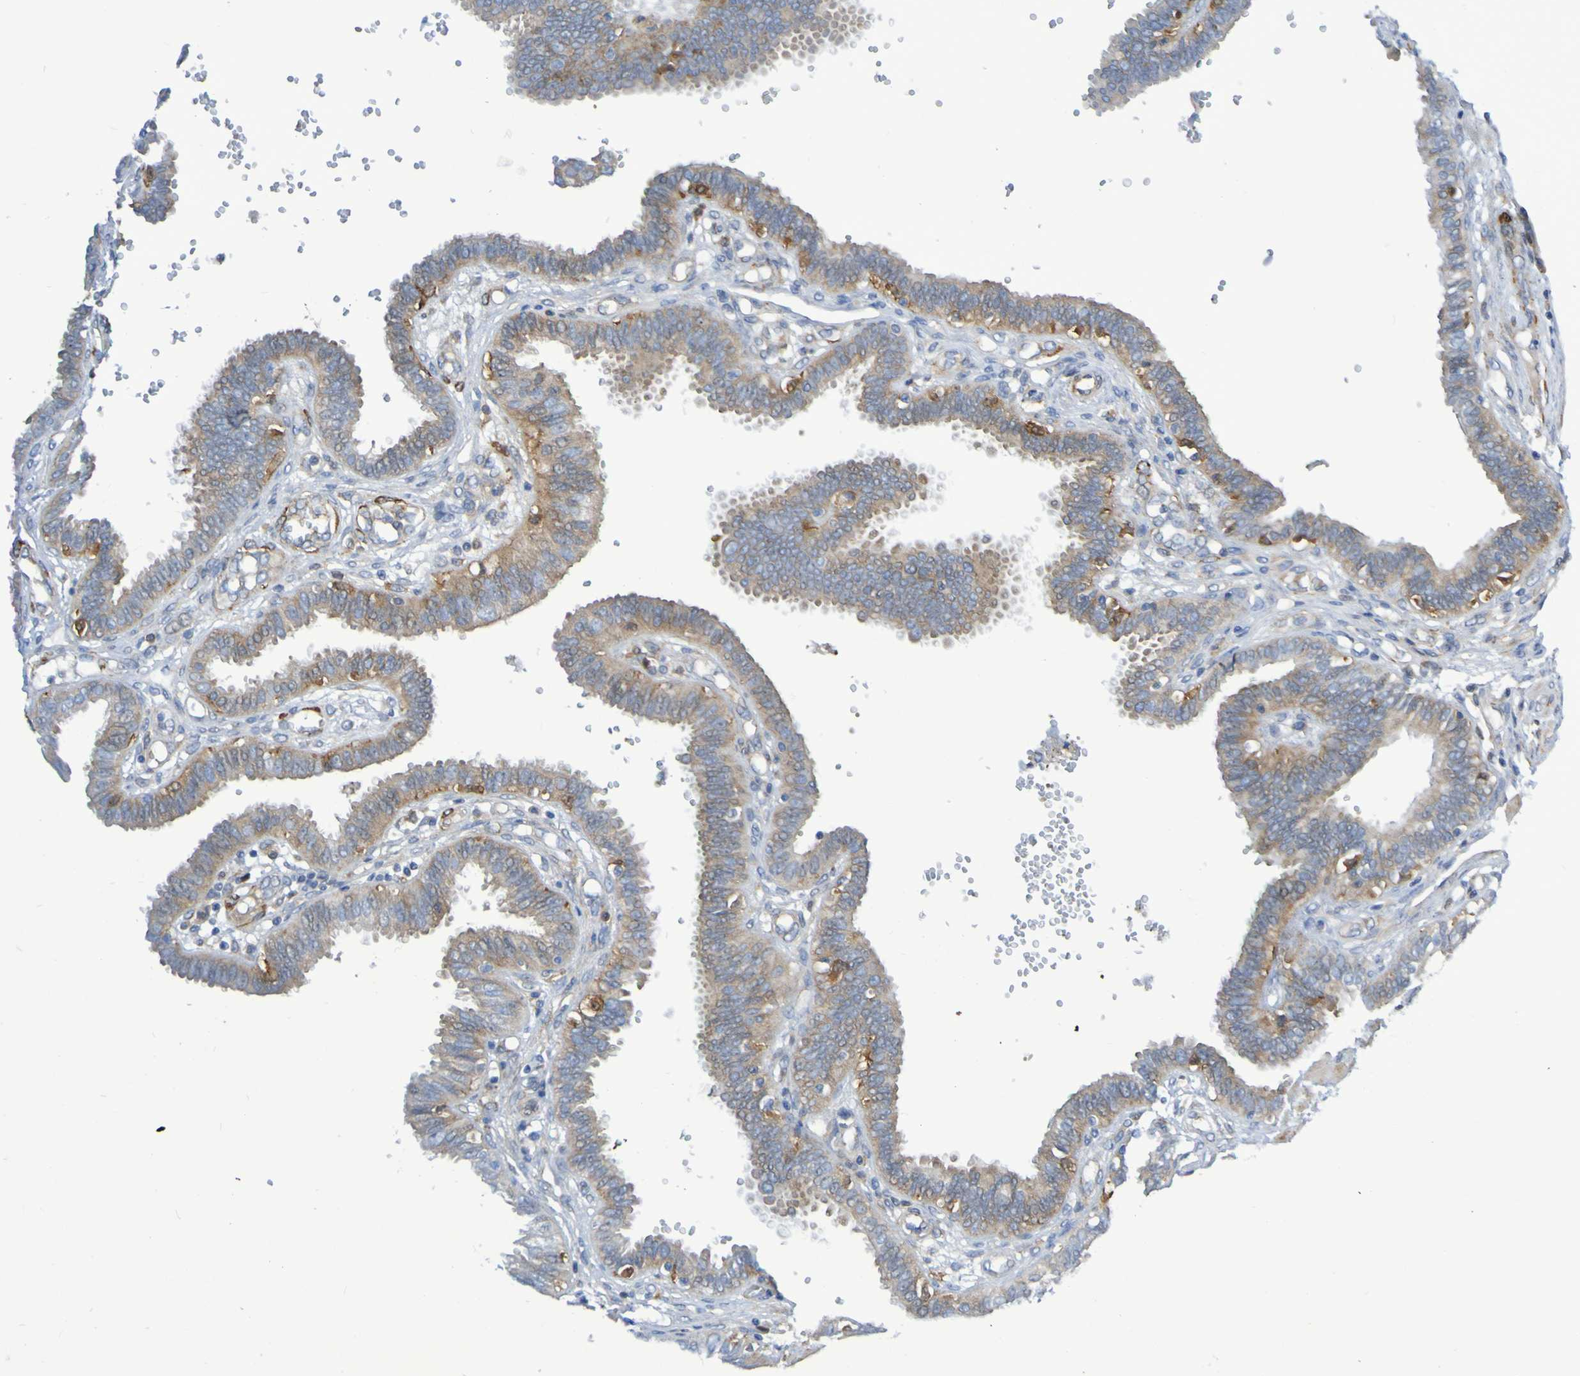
{"staining": {"intensity": "moderate", "quantity": ">75%", "location": "cytoplasmic/membranous"}, "tissue": "fallopian tube", "cell_type": "Glandular cells", "image_type": "normal", "snomed": [{"axis": "morphology", "description": "Normal tissue, NOS"}, {"axis": "topography", "description": "Fallopian tube"}], "caption": "The image shows immunohistochemical staining of benign fallopian tube. There is moderate cytoplasmic/membranous expression is appreciated in about >75% of glandular cells.", "gene": "SCRG1", "patient": {"sex": "female", "age": 32}}